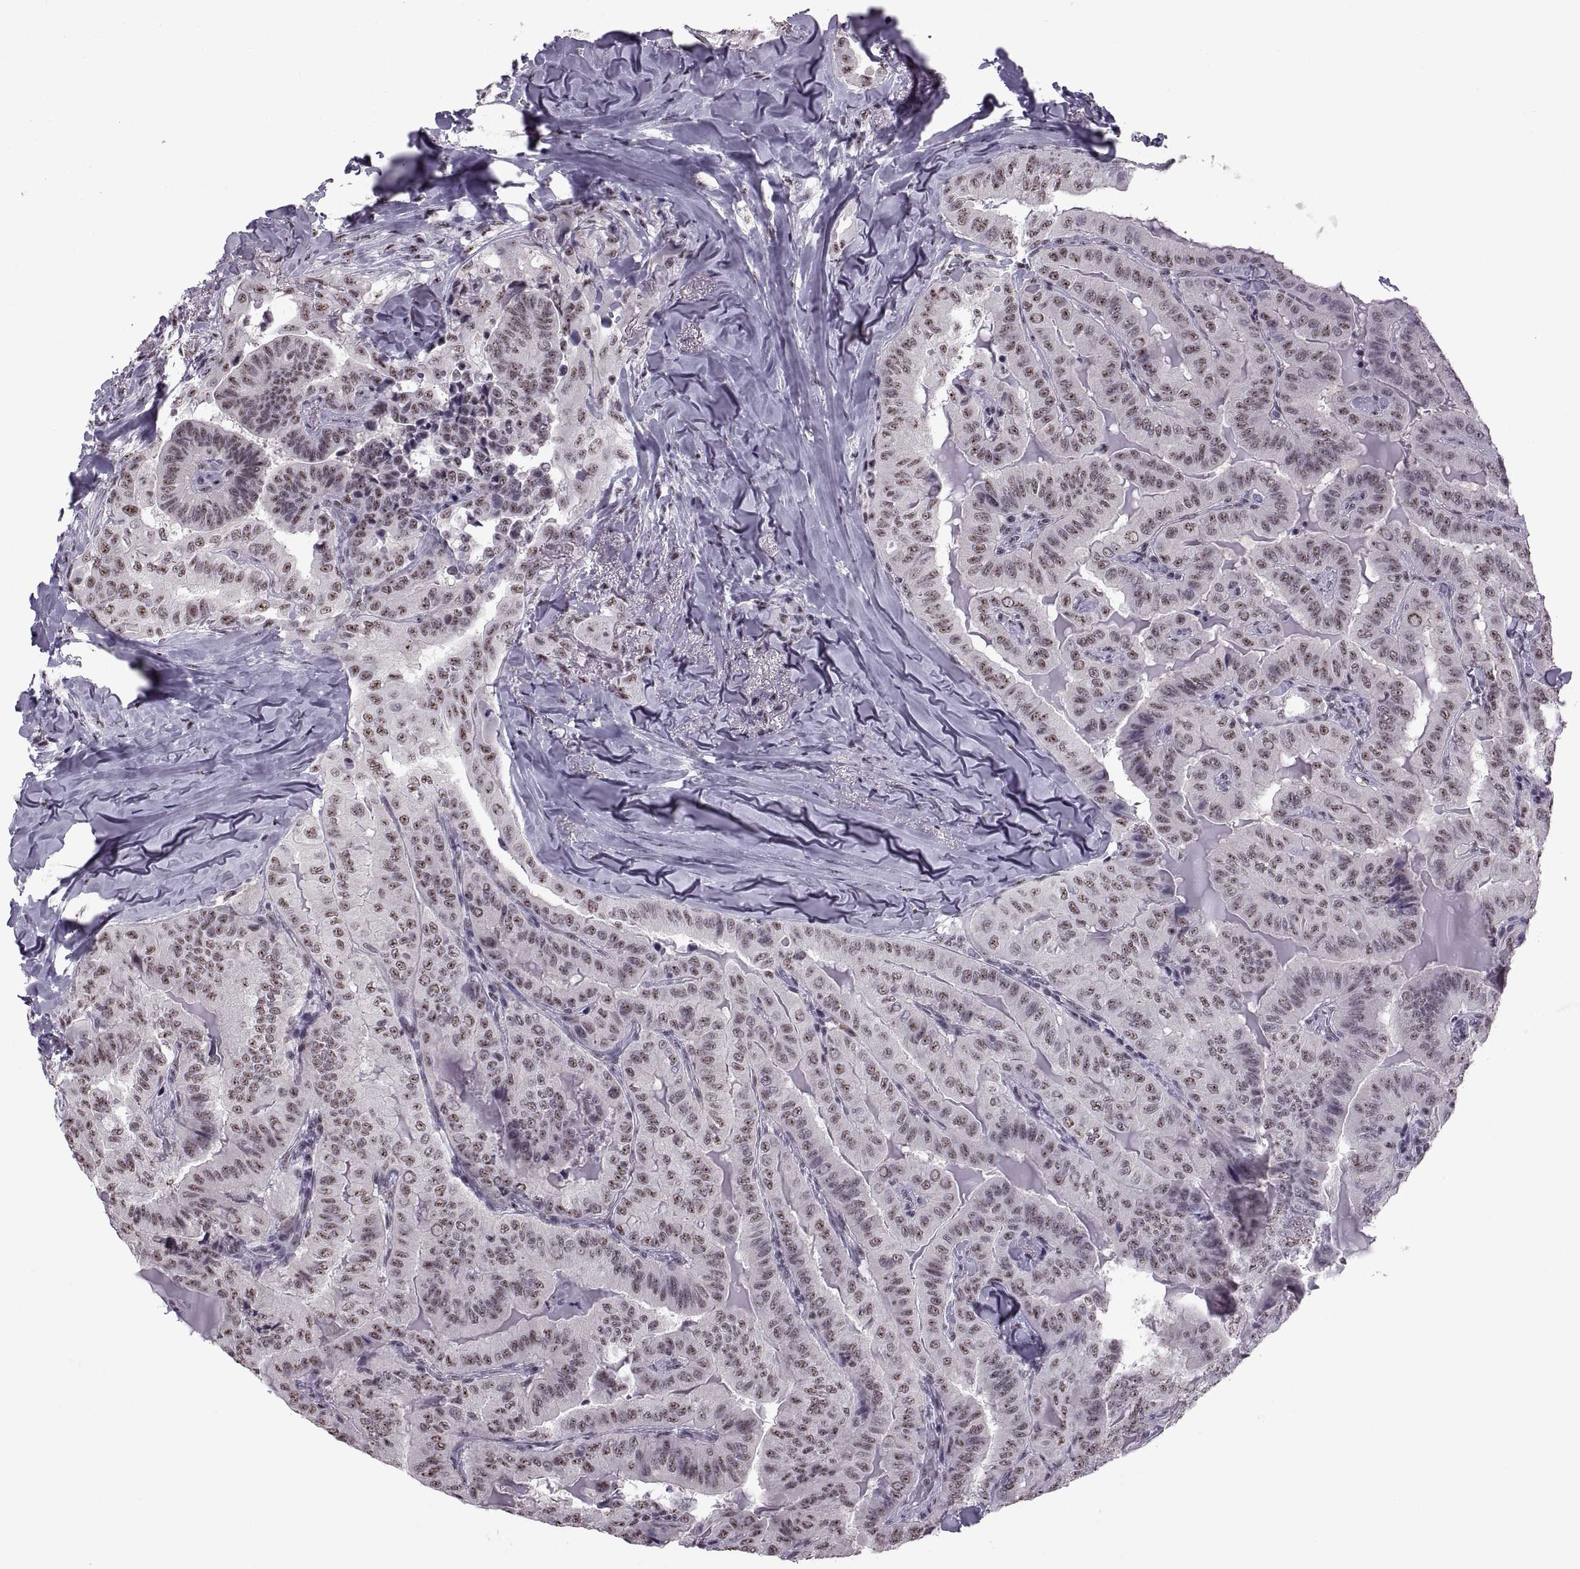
{"staining": {"intensity": "weak", "quantity": ">75%", "location": "nuclear"}, "tissue": "thyroid cancer", "cell_type": "Tumor cells", "image_type": "cancer", "snomed": [{"axis": "morphology", "description": "Papillary adenocarcinoma, NOS"}, {"axis": "topography", "description": "Thyroid gland"}], "caption": "A histopathology image showing weak nuclear positivity in about >75% of tumor cells in thyroid papillary adenocarcinoma, as visualized by brown immunohistochemical staining.", "gene": "MAGEA4", "patient": {"sex": "female", "age": 68}}